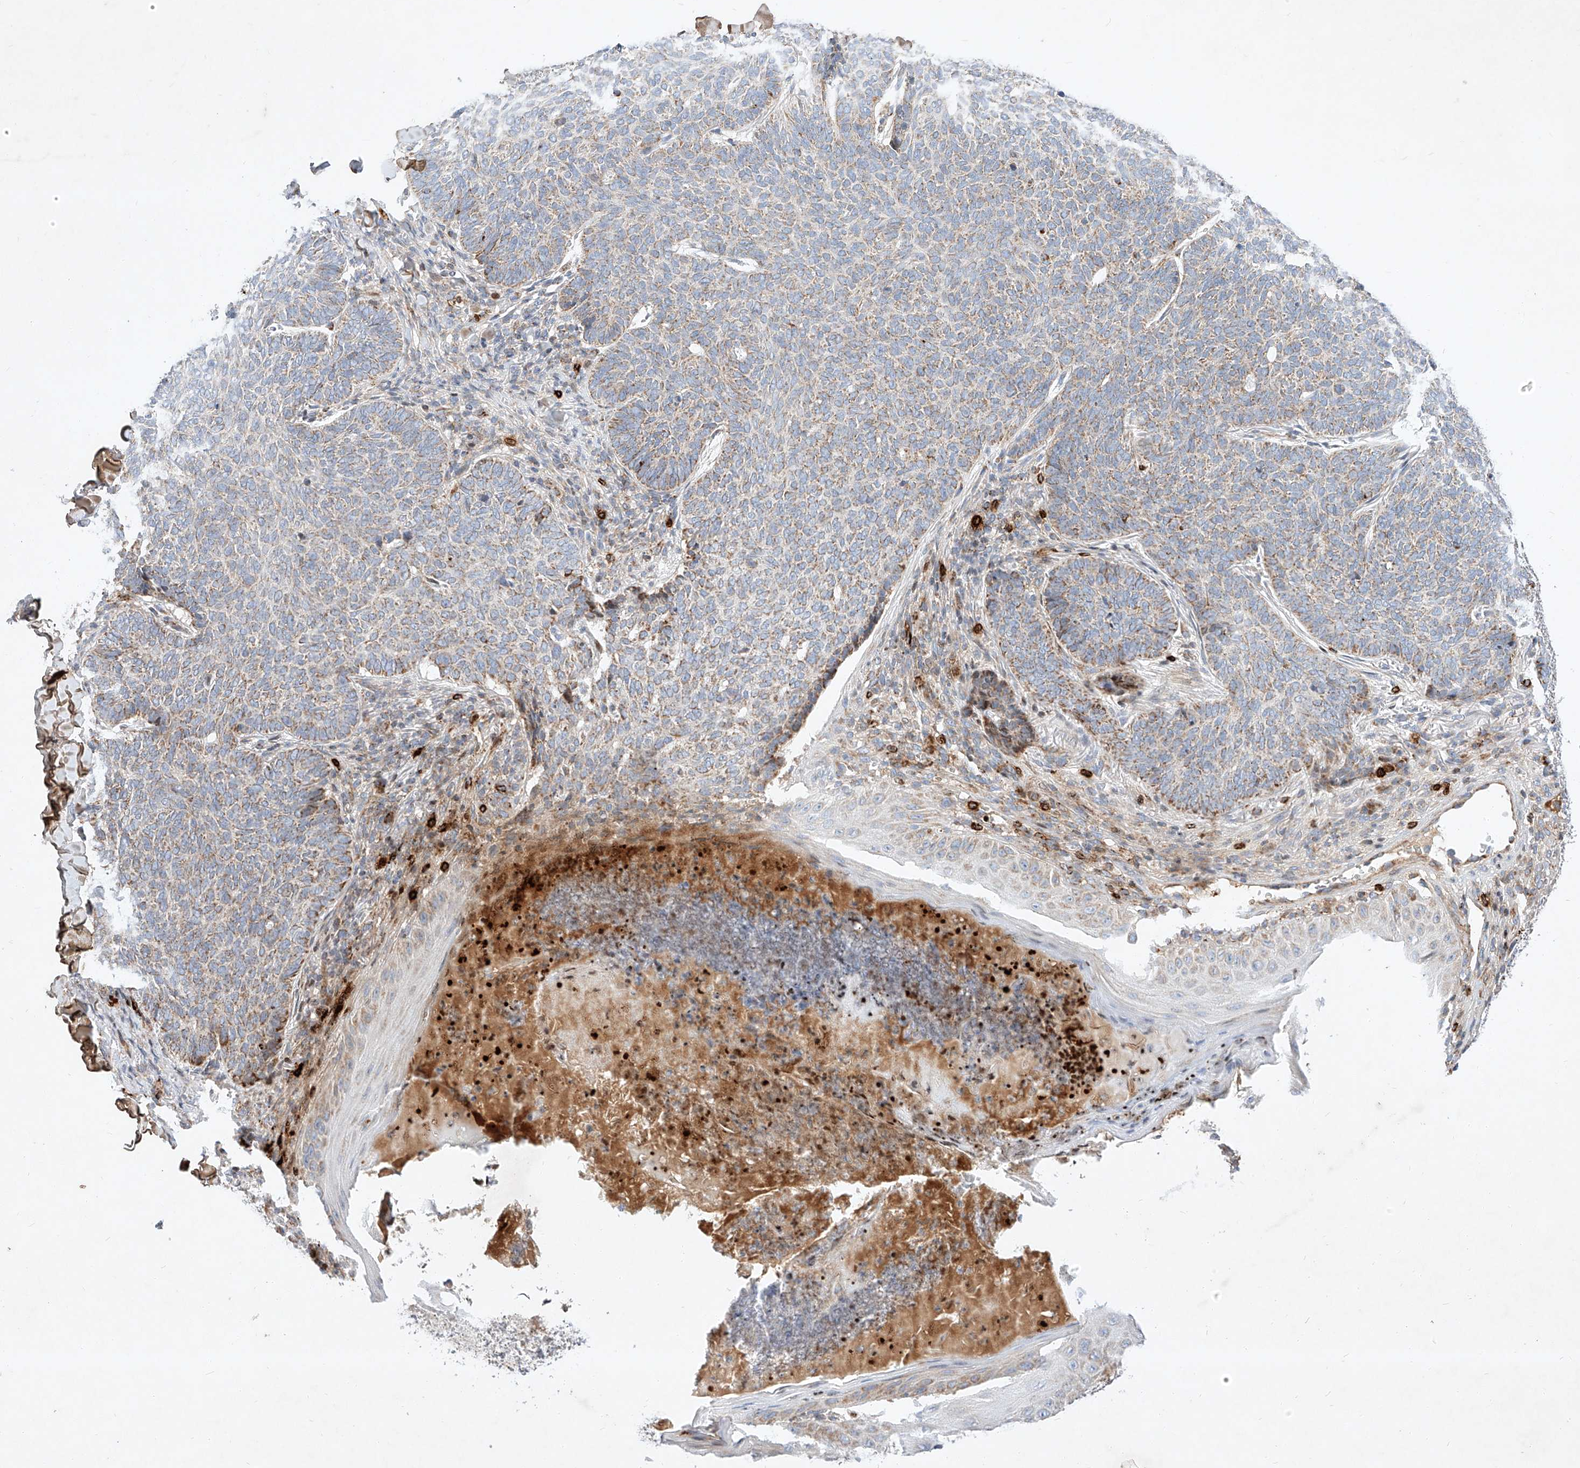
{"staining": {"intensity": "weak", "quantity": "25%-75%", "location": "cytoplasmic/membranous"}, "tissue": "skin cancer", "cell_type": "Tumor cells", "image_type": "cancer", "snomed": [{"axis": "morphology", "description": "Normal tissue, NOS"}, {"axis": "morphology", "description": "Basal cell carcinoma"}, {"axis": "topography", "description": "Skin"}], "caption": "Basal cell carcinoma (skin) was stained to show a protein in brown. There is low levels of weak cytoplasmic/membranous expression in approximately 25%-75% of tumor cells. (DAB (3,3'-diaminobenzidine) = brown stain, brightfield microscopy at high magnification).", "gene": "OSGEPL1", "patient": {"sex": "male", "age": 50}}